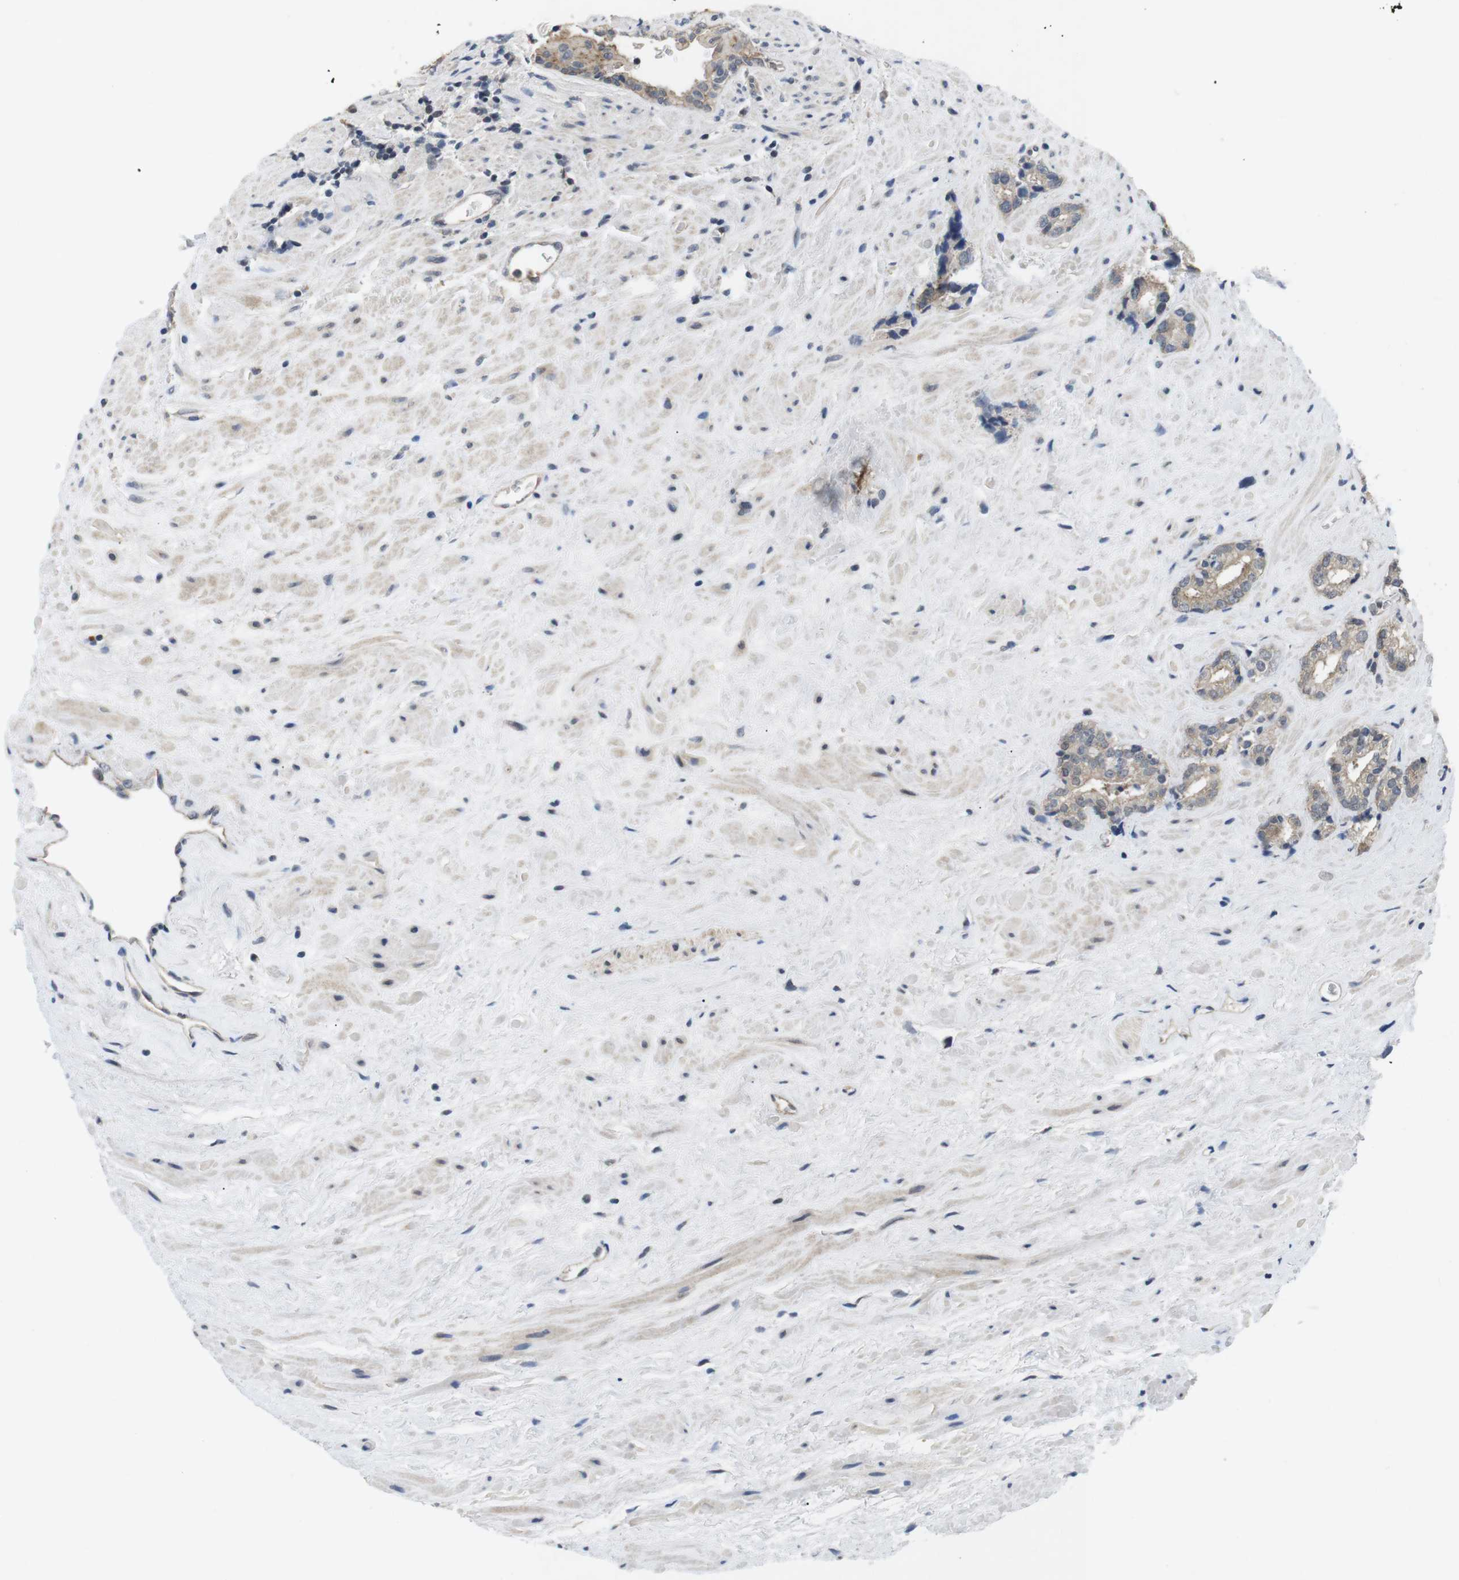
{"staining": {"intensity": "weak", "quantity": ">75%", "location": "cytoplasmic/membranous"}, "tissue": "prostate cancer", "cell_type": "Tumor cells", "image_type": "cancer", "snomed": [{"axis": "morphology", "description": "Adenocarcinoma, High grade"}, {"axis": "topography", "description": "Prostate"}], "caption": "A brown stain shows weak cytoplasmic/membranous staining of a protein in prostate cancer tumor cells.", "gene": "NECTIN1", "patient": {"sex": "male", "age": 71}}